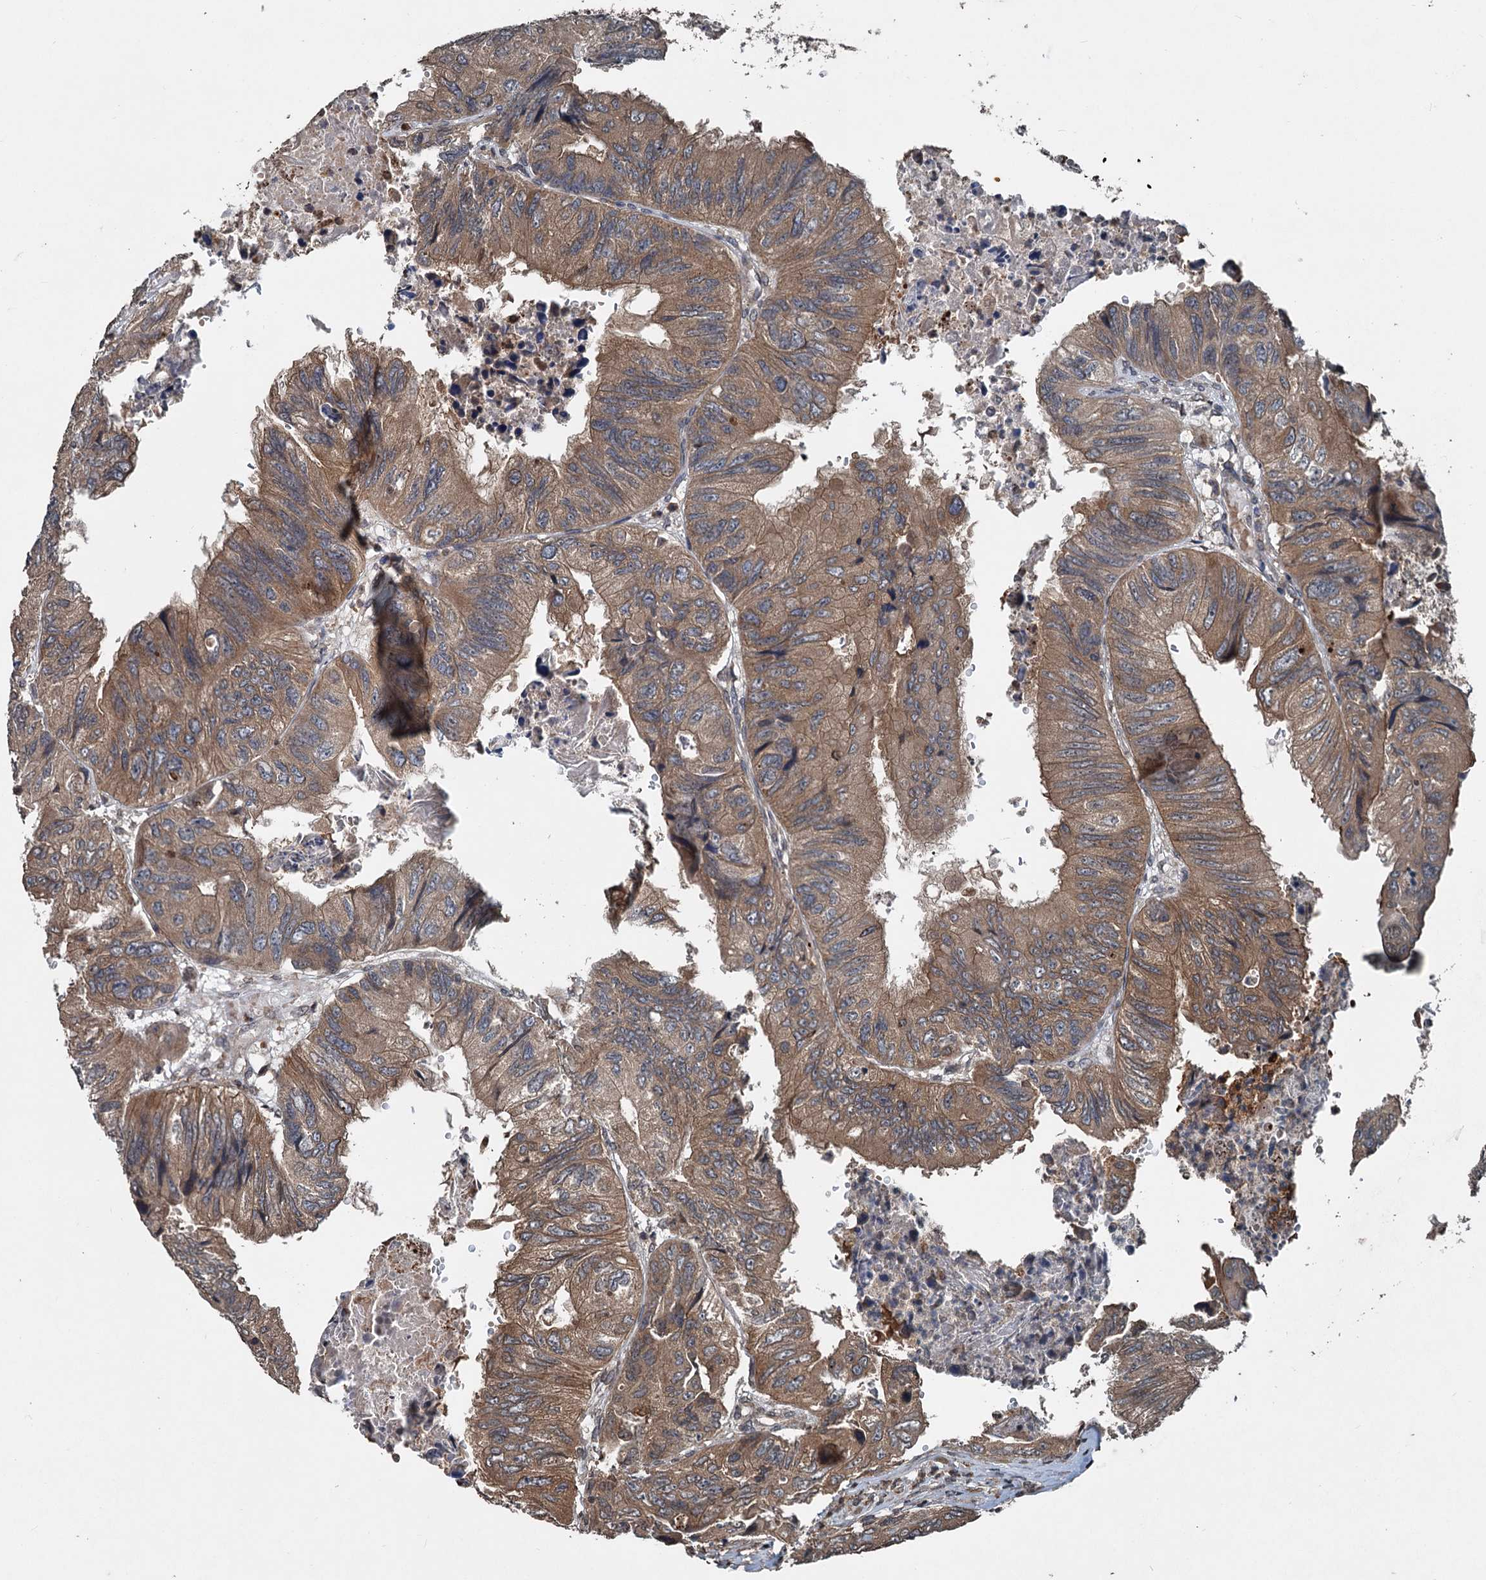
{"staining": {"intensity": "moderate", "quantity": ">75%", "location": "cytoplasmic/membranous"}, "tissue": "colorectal cancer", "cell_type": "Tumor cells", "image_type": "cancer", "snomed": [{"axis": "morphology", "description": "Adenocarcinoma, NOS"}, {"axis": "topography", "description": "Rectum"}], "caption": "Adenocarcinoma (colorectal) stained for a protein exhibits moderate cytoplasmic/membranous positivity in tumor cells. (DAB (3,3'-diaminobenzidine) IHC, brown staining for protein, blue staining for nuclei).", "gene": "N4BP2L2", "patient": {"sex": "male", "age": 63}}